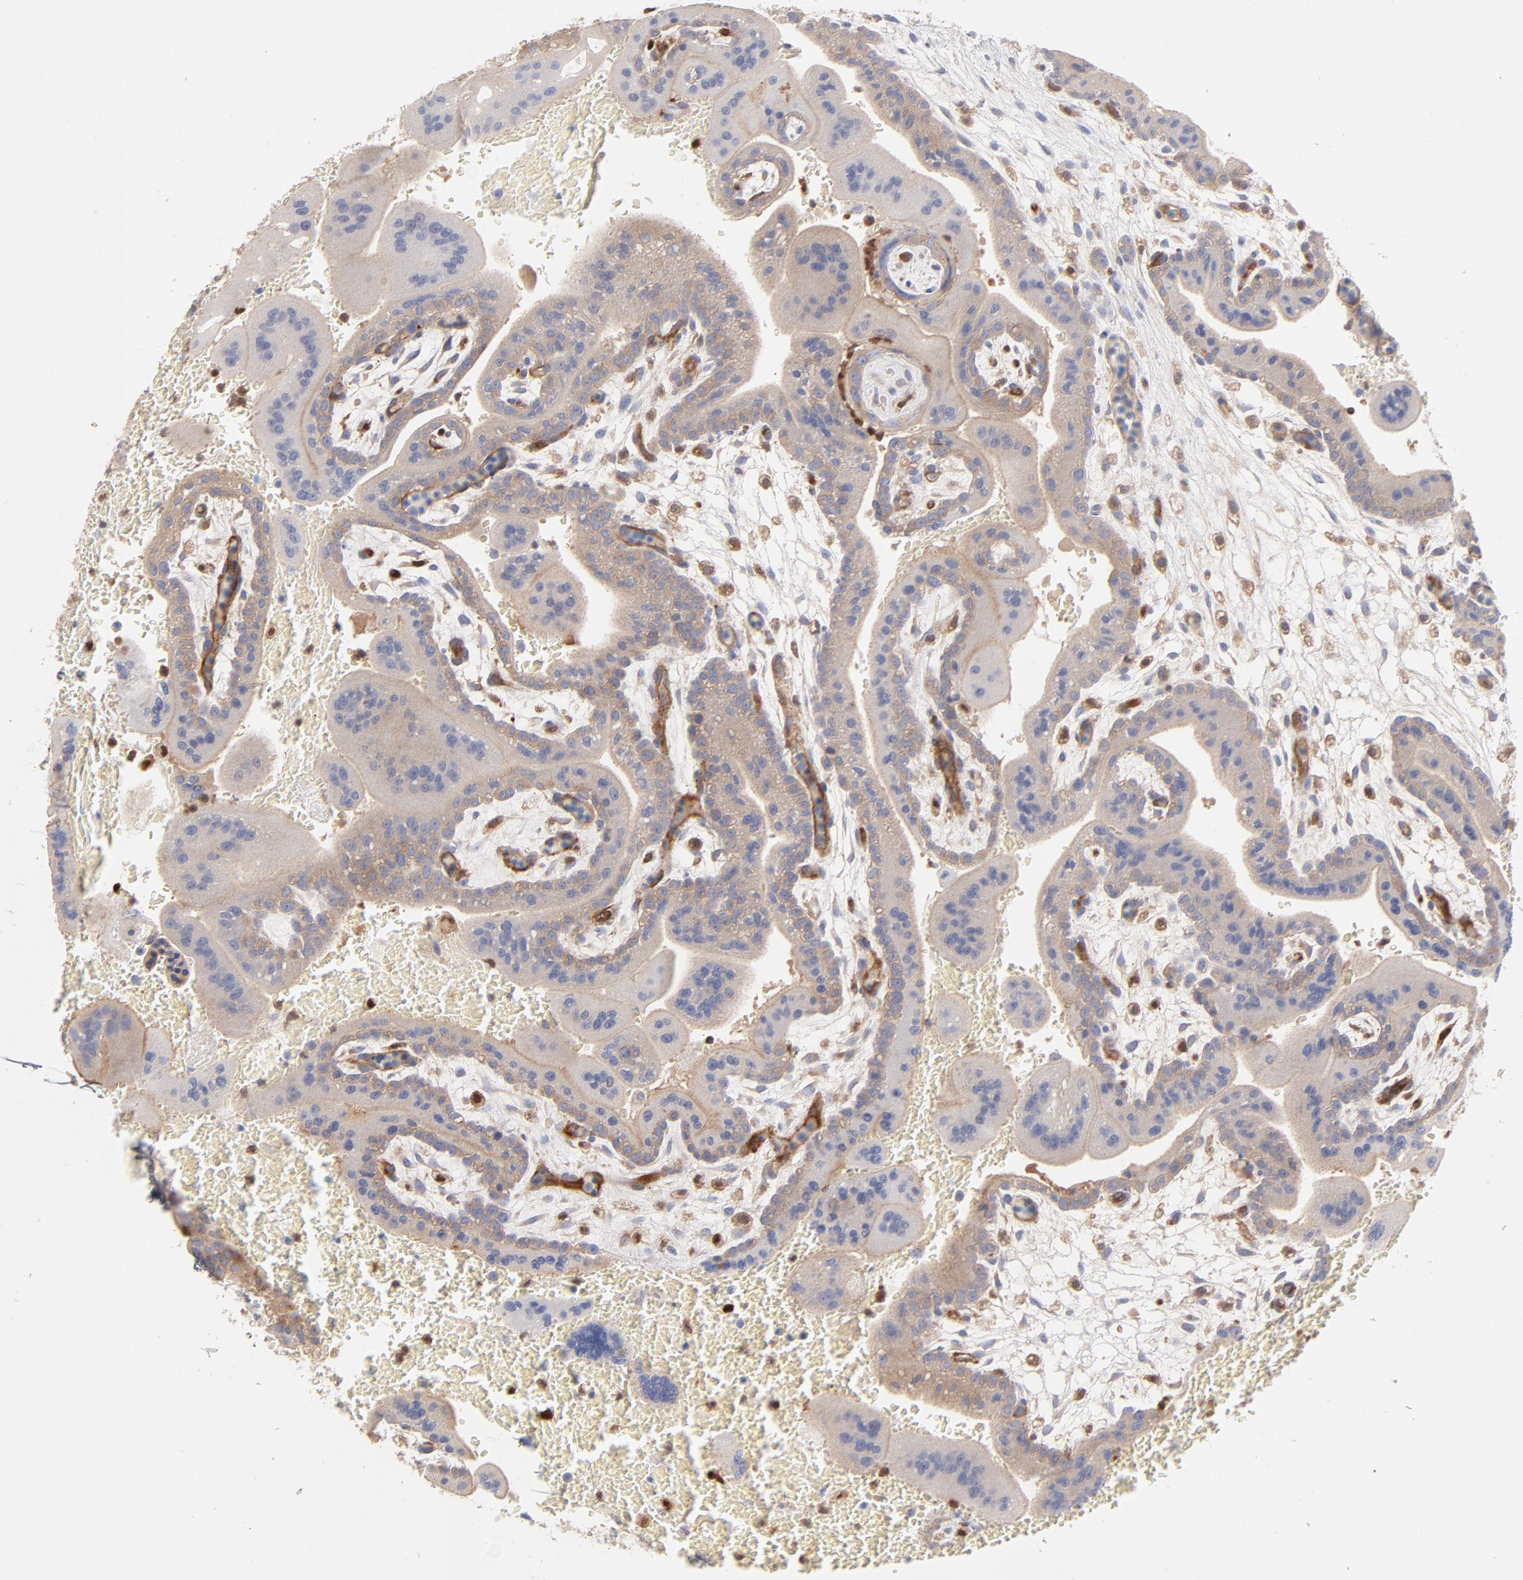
{"staining": {"intensity": "negative", "quantity": "none", "location": "none"}, "tissue": "placenta", "cell_type": "Decidual cells", "image_type": "normal", "snomed": [{"axis": "morphology", "description": "Normal tissue, NOS"}, {"axis": "topography", "description": "Placenta"}], "caption": "High magnification brightfield microscopy of benign placenta stained with DAB (3,3'-diaminobenzidine) (brown) and counterstained with hematoxylin (blue): decidual cells show no significant expression. (IHC, brightfield microscopy, high magnification).", "gene": "ARHGEF6", "patient": {"sex": "female", "age": 35}}